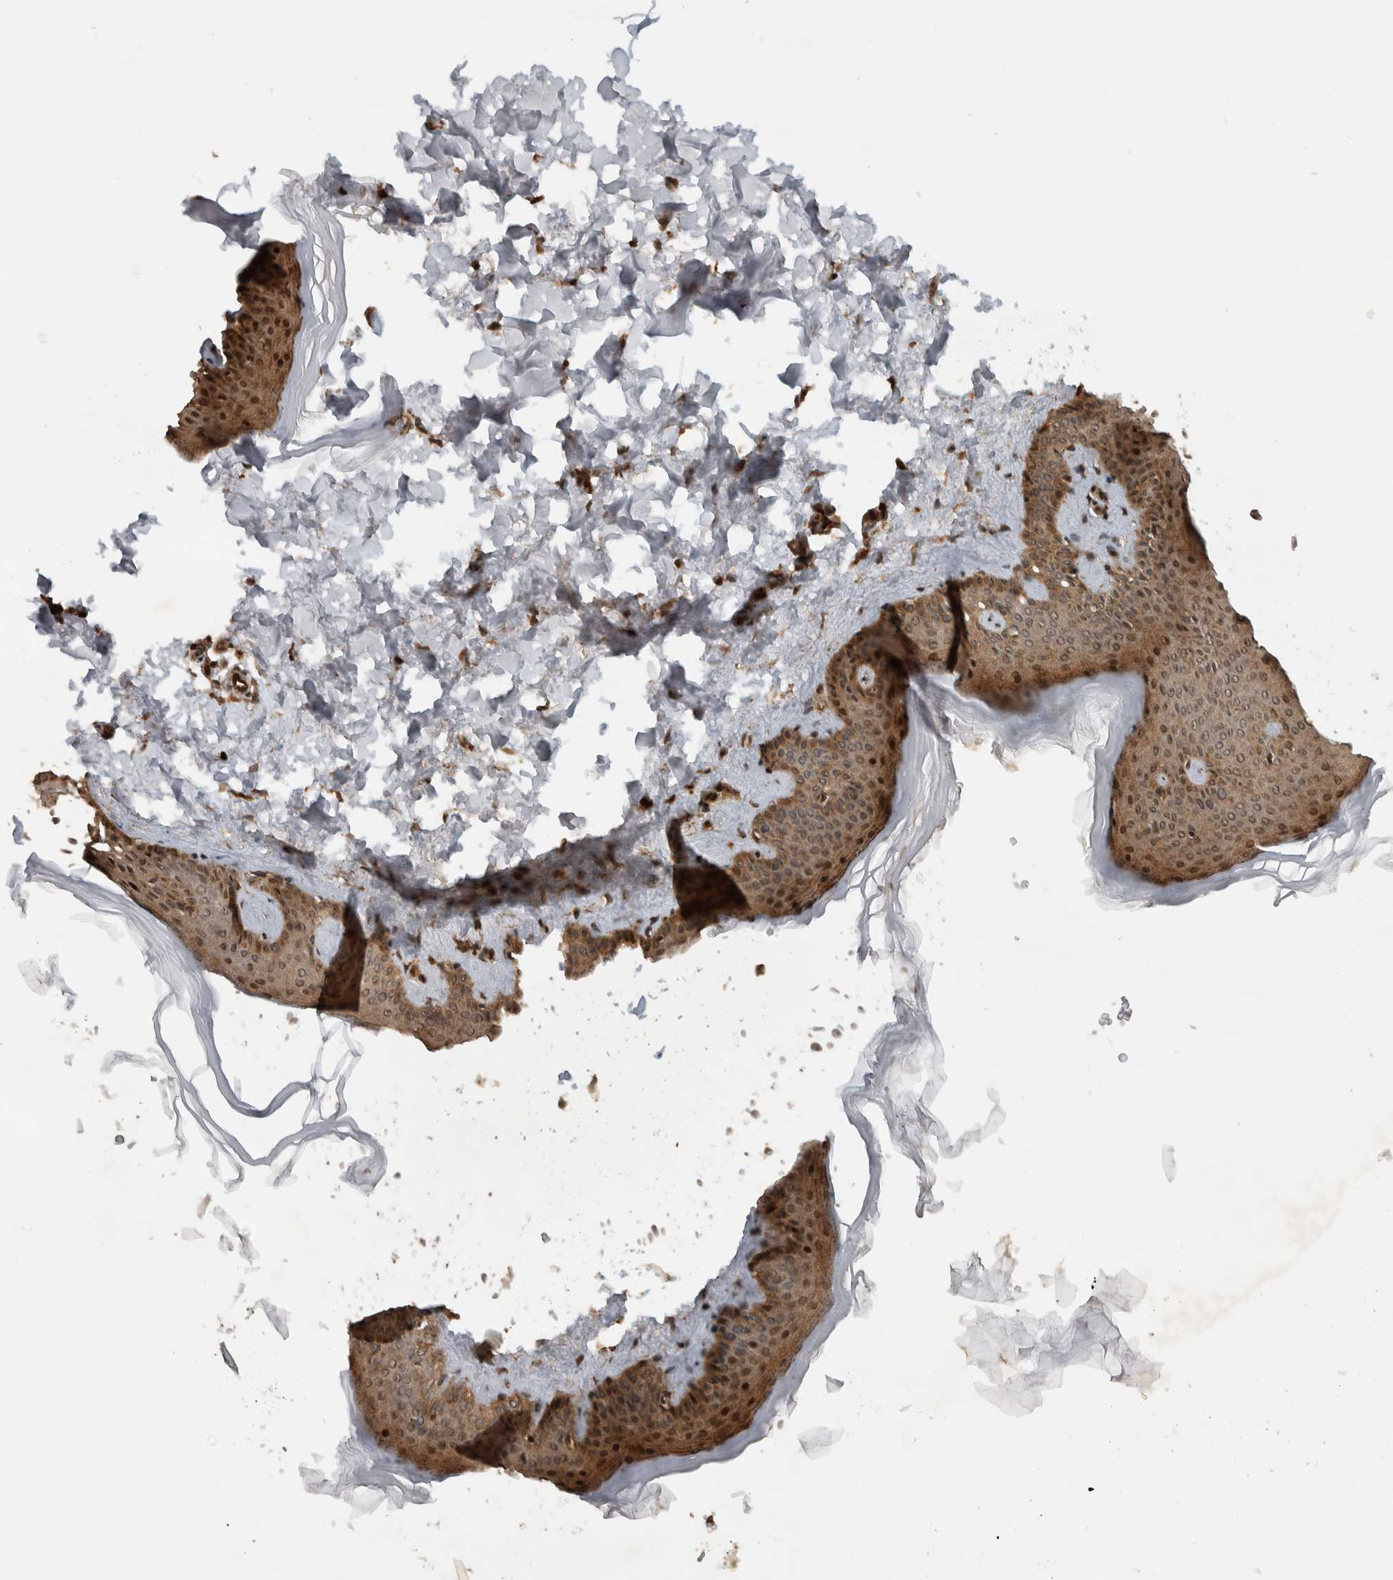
{"staining": {"intensity": "moderate", "quantity": ">75%", "location": "cytoplasmic/membranous"}, "tissue": "skin", "cell_type": "Fibroblasts", "image_type": "normal", "snomed": [{"axis": "morphology", "description": "Normal tissue, NOS"}, {"axis": "topography", "description": "Skin"}], "caption": "This histopathology image exhibits normal skin stained with IHC to label a protein in brown. The cytoplasmic/membranous of fibroblasts show moderate positivity for the protein. Nuclei are counter-stained blue.", "gene": "PITPNC1", "patient": {"sex": "female", "age": 27}}